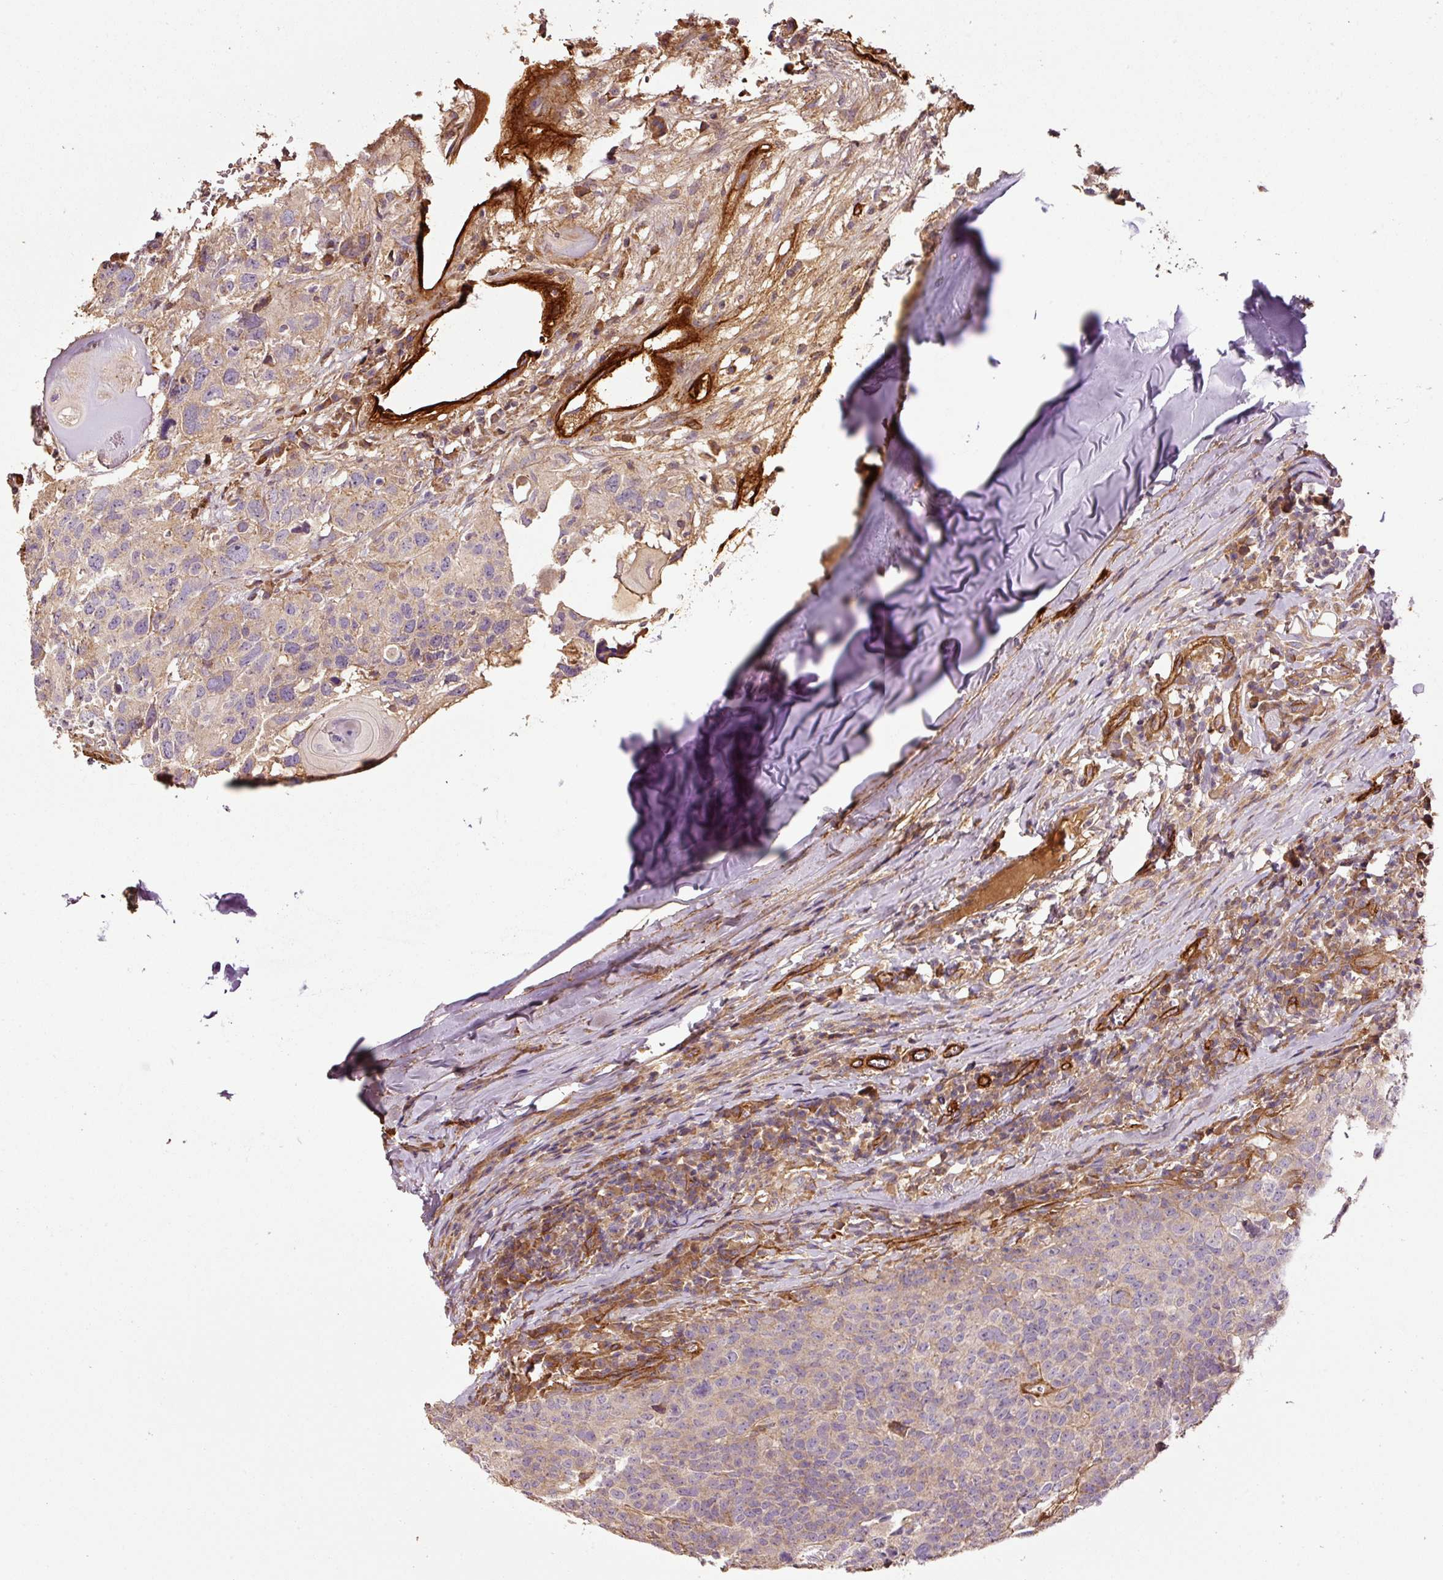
{"staining": {"intensity": "negative", "quantity": "none", "location": "none"}, "tissue": "head and neck cancer", "cell_type": "Tumor cells", "image_type": "cancer", "snomed": [{"axis": "morphology", "description": "Normal tissue, NOS"}, {"axis": "morphology", "description": "Squamous cell carcinoma, NOS"}, {"axis": "topography", "description": "Skeletal muscle"}, {"axis": "topography", "description": "Vascular tissue"}, {"axis": "topography", "description": "Peripheral nerve tissue"}, {"axis": "topography", "description": "Head-Neck"}], "caption": "Human squamous cell carcinoma (head and neck) stained for a protein using immunohistochemistry (IHC) shows no positivity in tumor cells.", "gene": "NID2", "patient": {"sex": "male", "age": 66}}